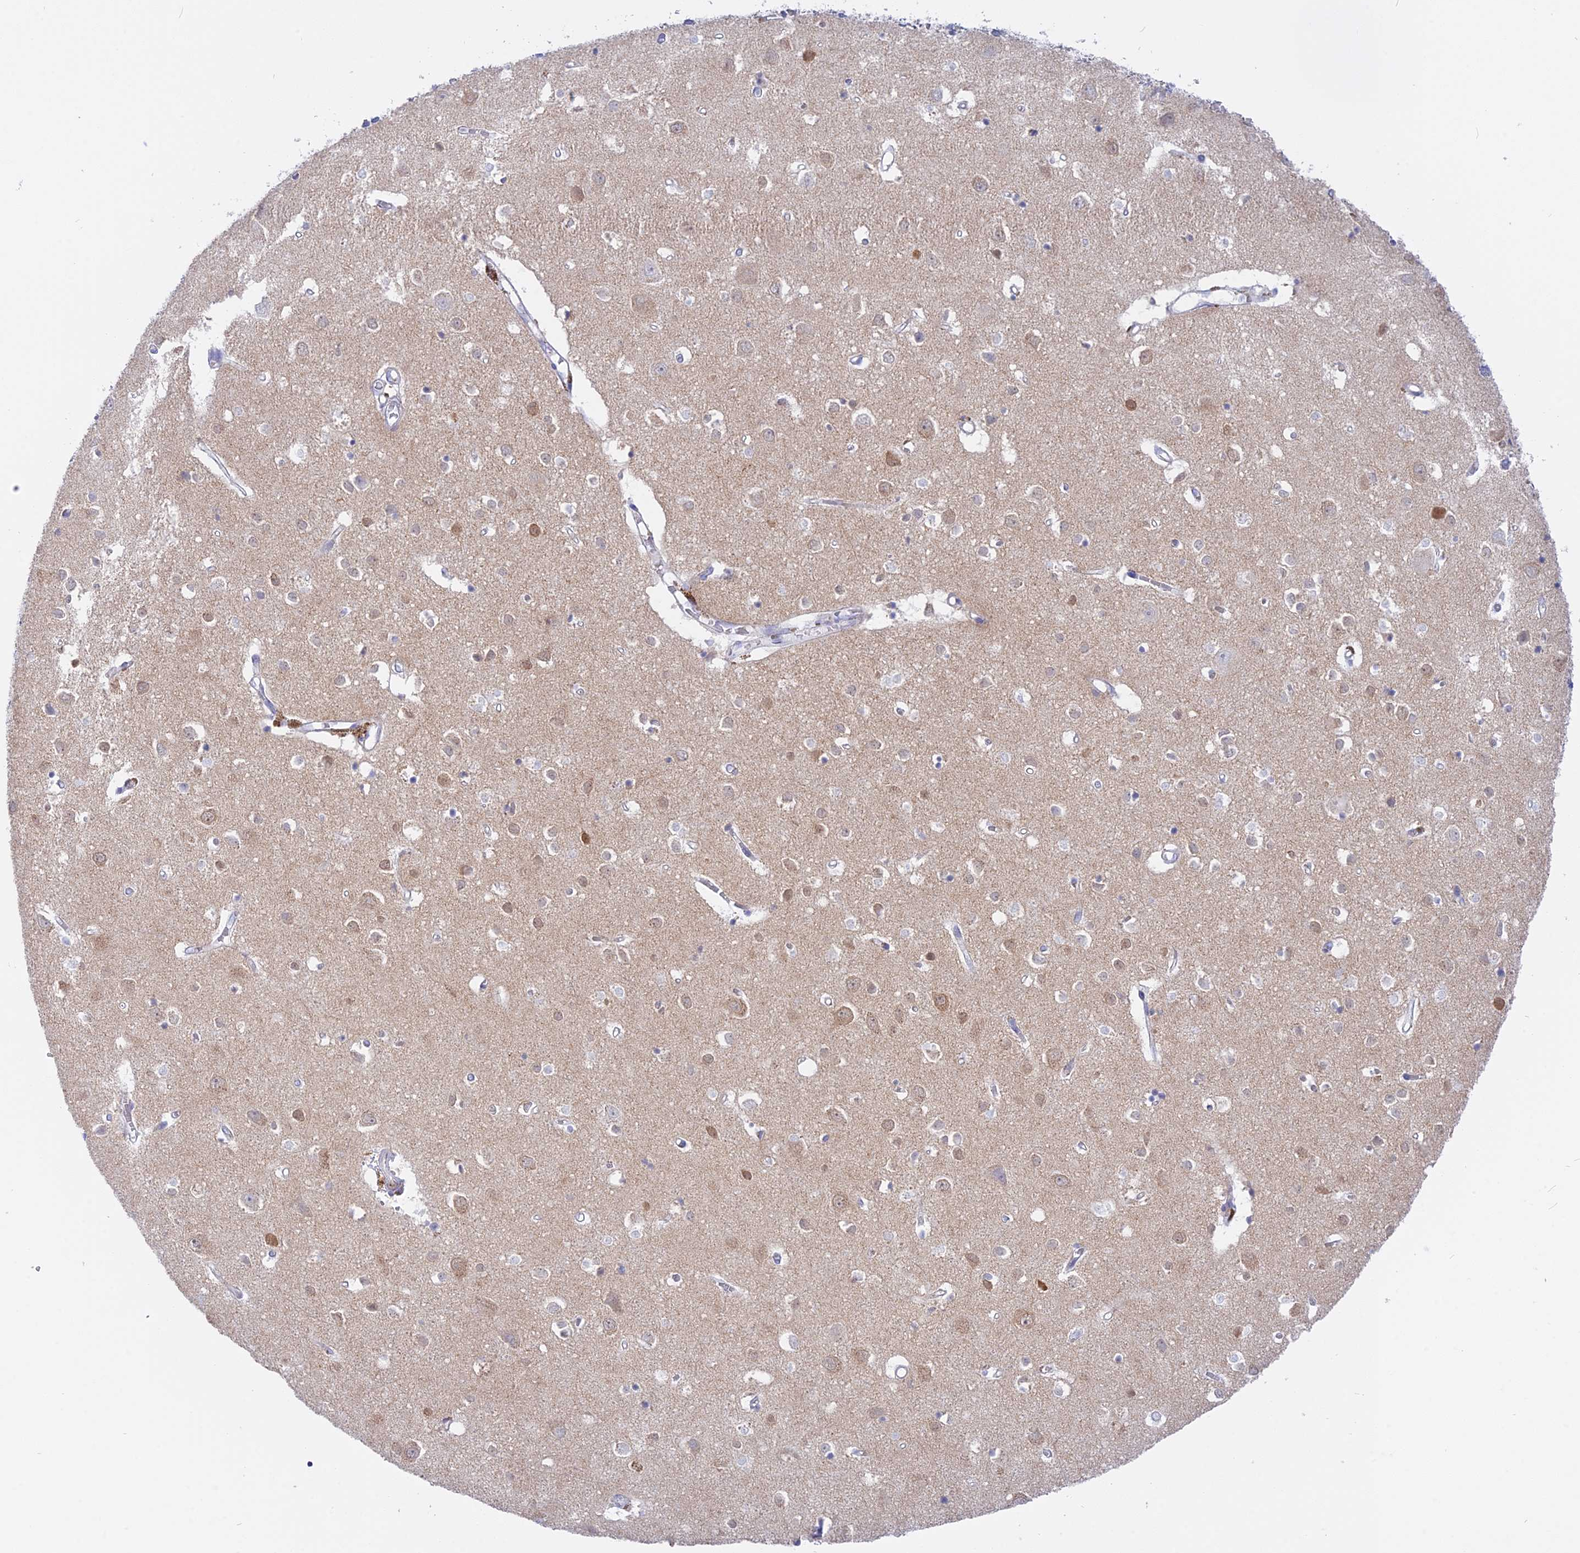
{"staining": {"intensity": "negative", "quantity": "none", "location": "none"}, "tissue": "cerebral cortex", "cell_type": "Endothelial cells", "image_type": "normal", "snomed": [{"axis": "morphology", "description": "Normal tissue, NOS"}, {"axis": "topography", "description": "Cerebral cortex"}], "caption": "An image of cerebral cortex stained for a protein demonstrates no brown staining in endothelial cells. The staining is performed using DAB (3,3'-diaminobenzidine) brown chromogen with nuclei counter-stained in using hematoxylin.", "gene": "ADGRA1", "patient": {"sex": "female", "age": 64}}